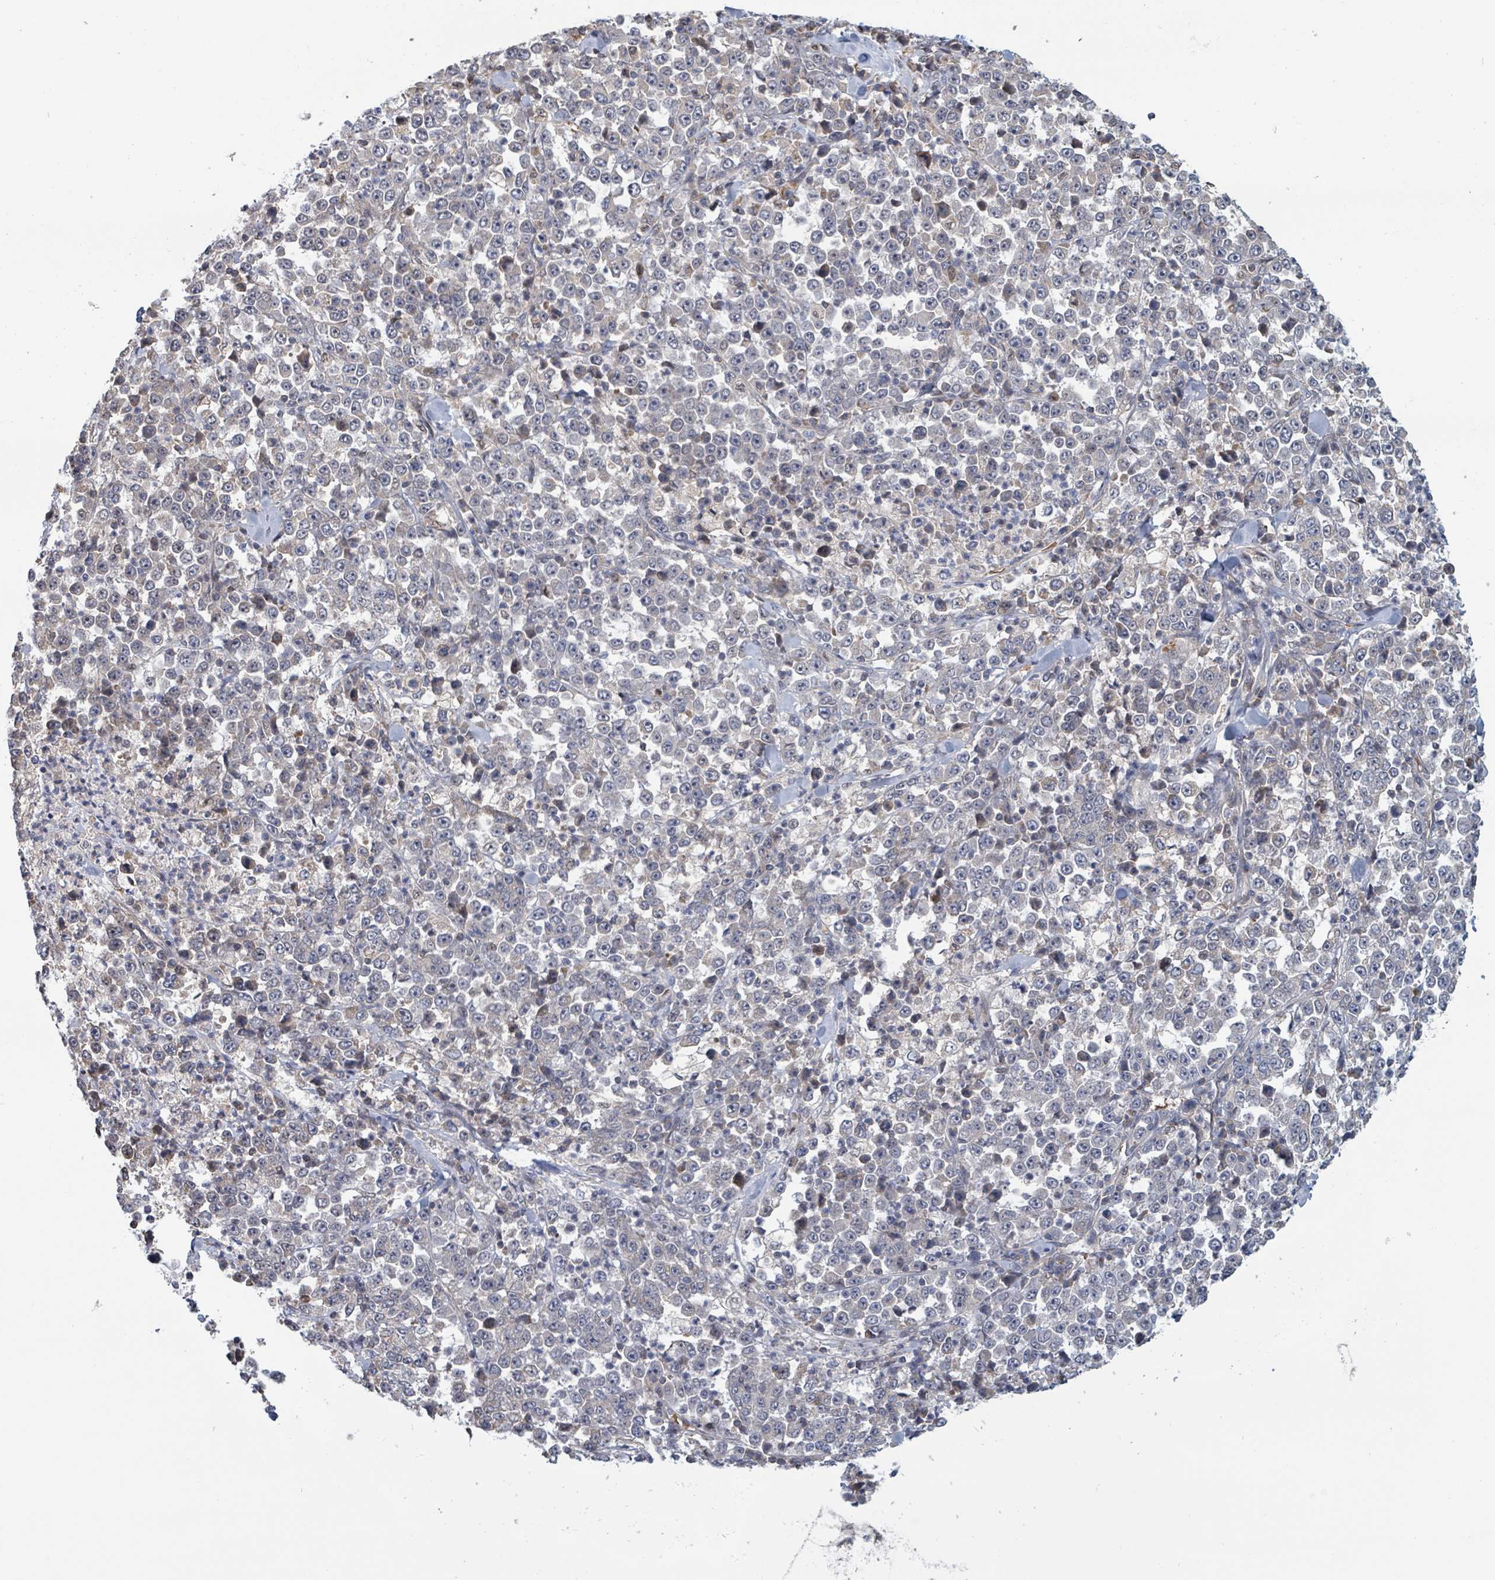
{"staining": {"intensity": "negative", "quantity": "none", "location": "none"}, "tissue": "stomach cancer", "cell_type": "Tumor cells", "image_type": "cancer", "snomed": [{"axis": "morphology", "description": "Normal tissue, NOS"}, {"axis": "morphology", "description": "Adenocarcinoma, NOS"}, {"axis": "topography", "description": "Stomach, upper"}, {"axis": "topography", "description": "Stomach"}], "caption": "This photomicrograph is of stomach adenocarcinoma stained with IHC to label a protein in brown with the nuclei are counter-stained blue. There is no staining in tumor cells.", "gene": "HIVEP1", "patient": {"sex": "male", "age": 59}}